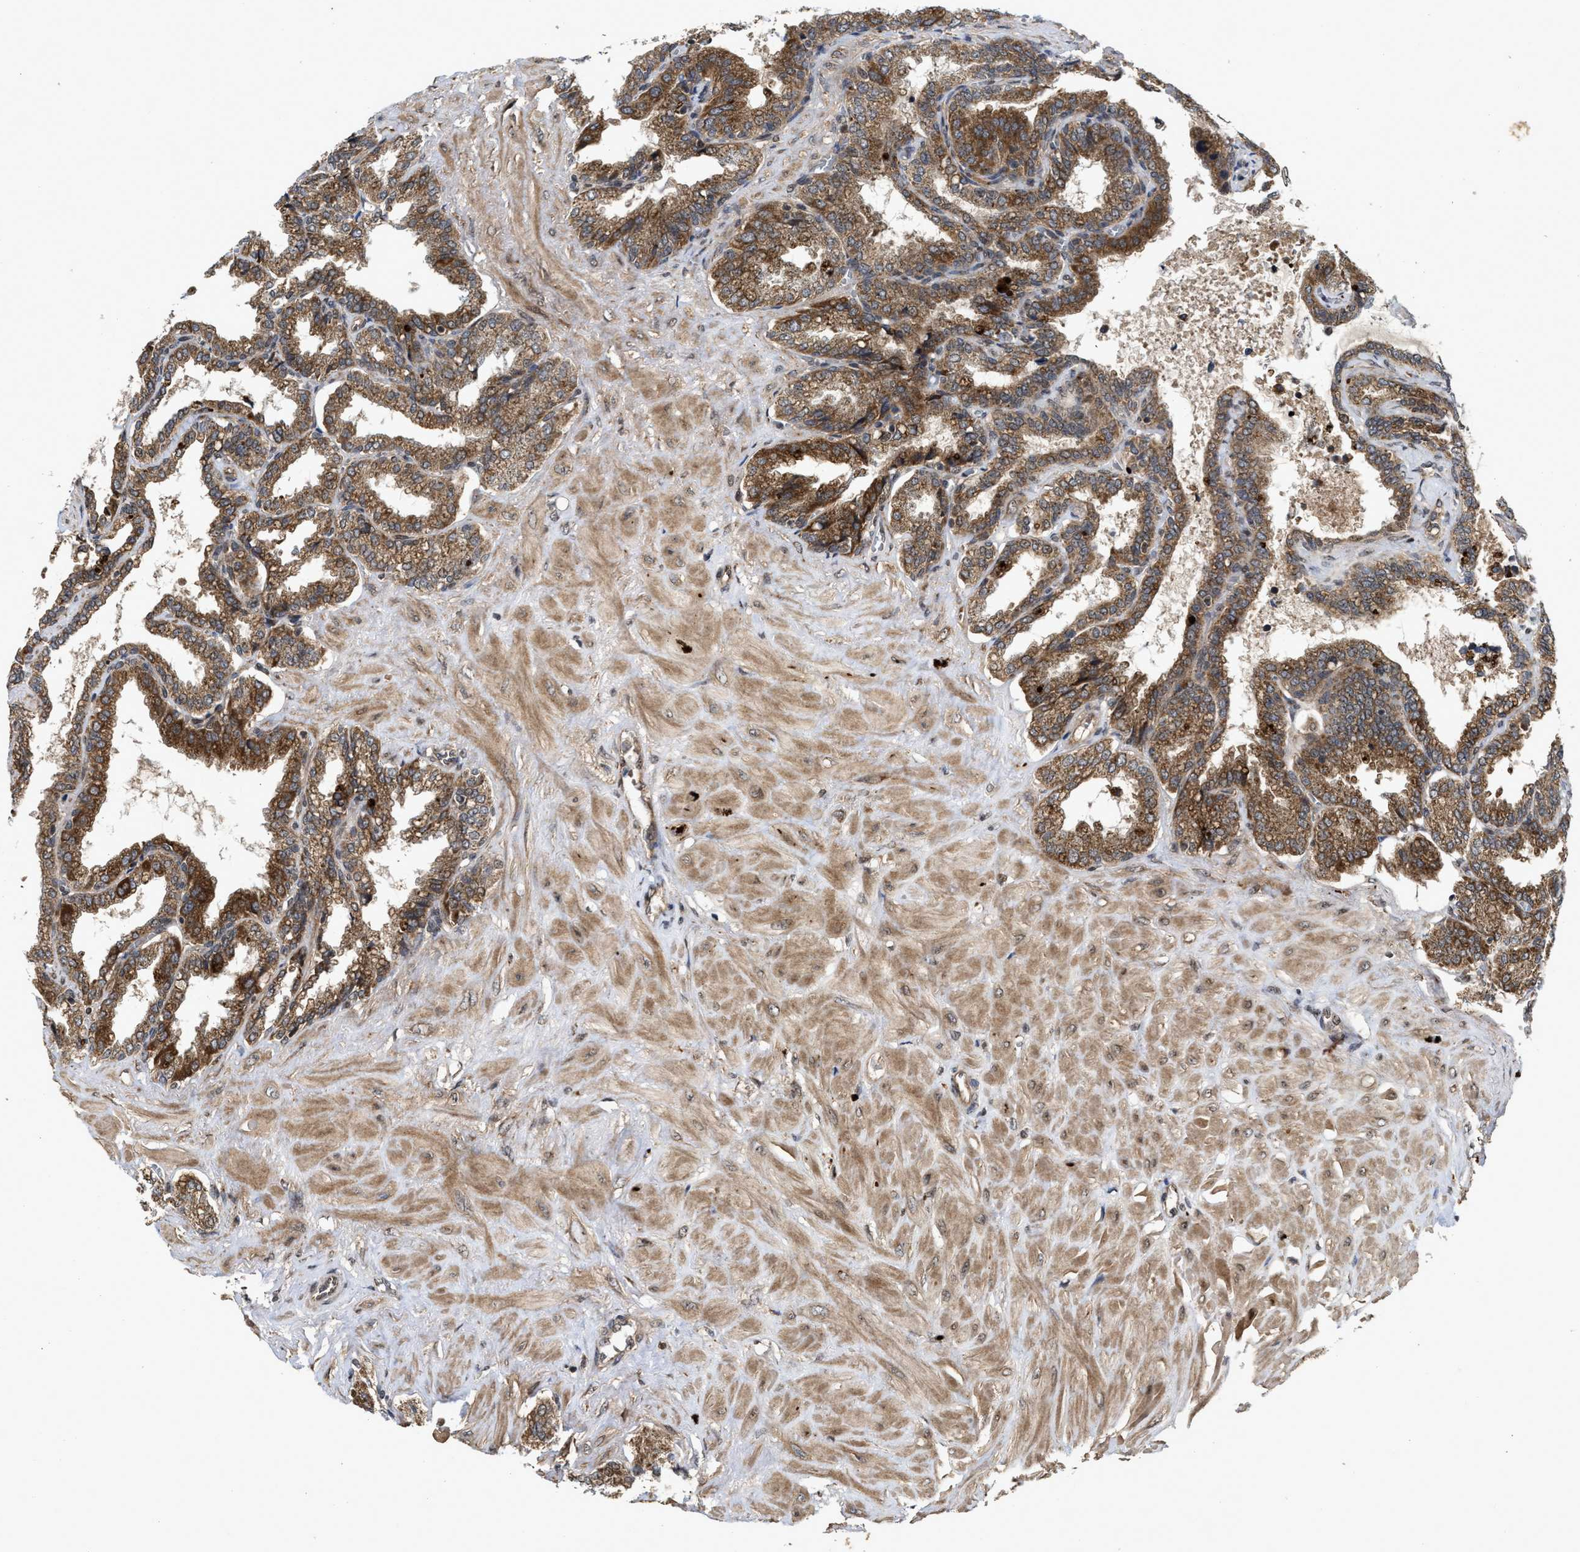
{"staining": {"intensity": "moderate", "quantity": ">75%", "location": "cytoplasmic/membranous"}, "tissue": "seminal vesicle", "cell_type": "Glandular cells", "image_type": "normal", "snomed": [{"axis": "morphology", "description": "Normal tissue, NOS"}, {"axis": "topography", "description": "Seminal veicle"}], "caption": "Immunohistochemical staining of unremarkable seminal vesicle displays medium levels of moderate cytoplasmic/membranous positivity in about >75% of glandular cells. (IHC, brightfield microscopy, high magnification).", "gene": "CFLAR", "patient": {"sex": "male", "age": 46}}